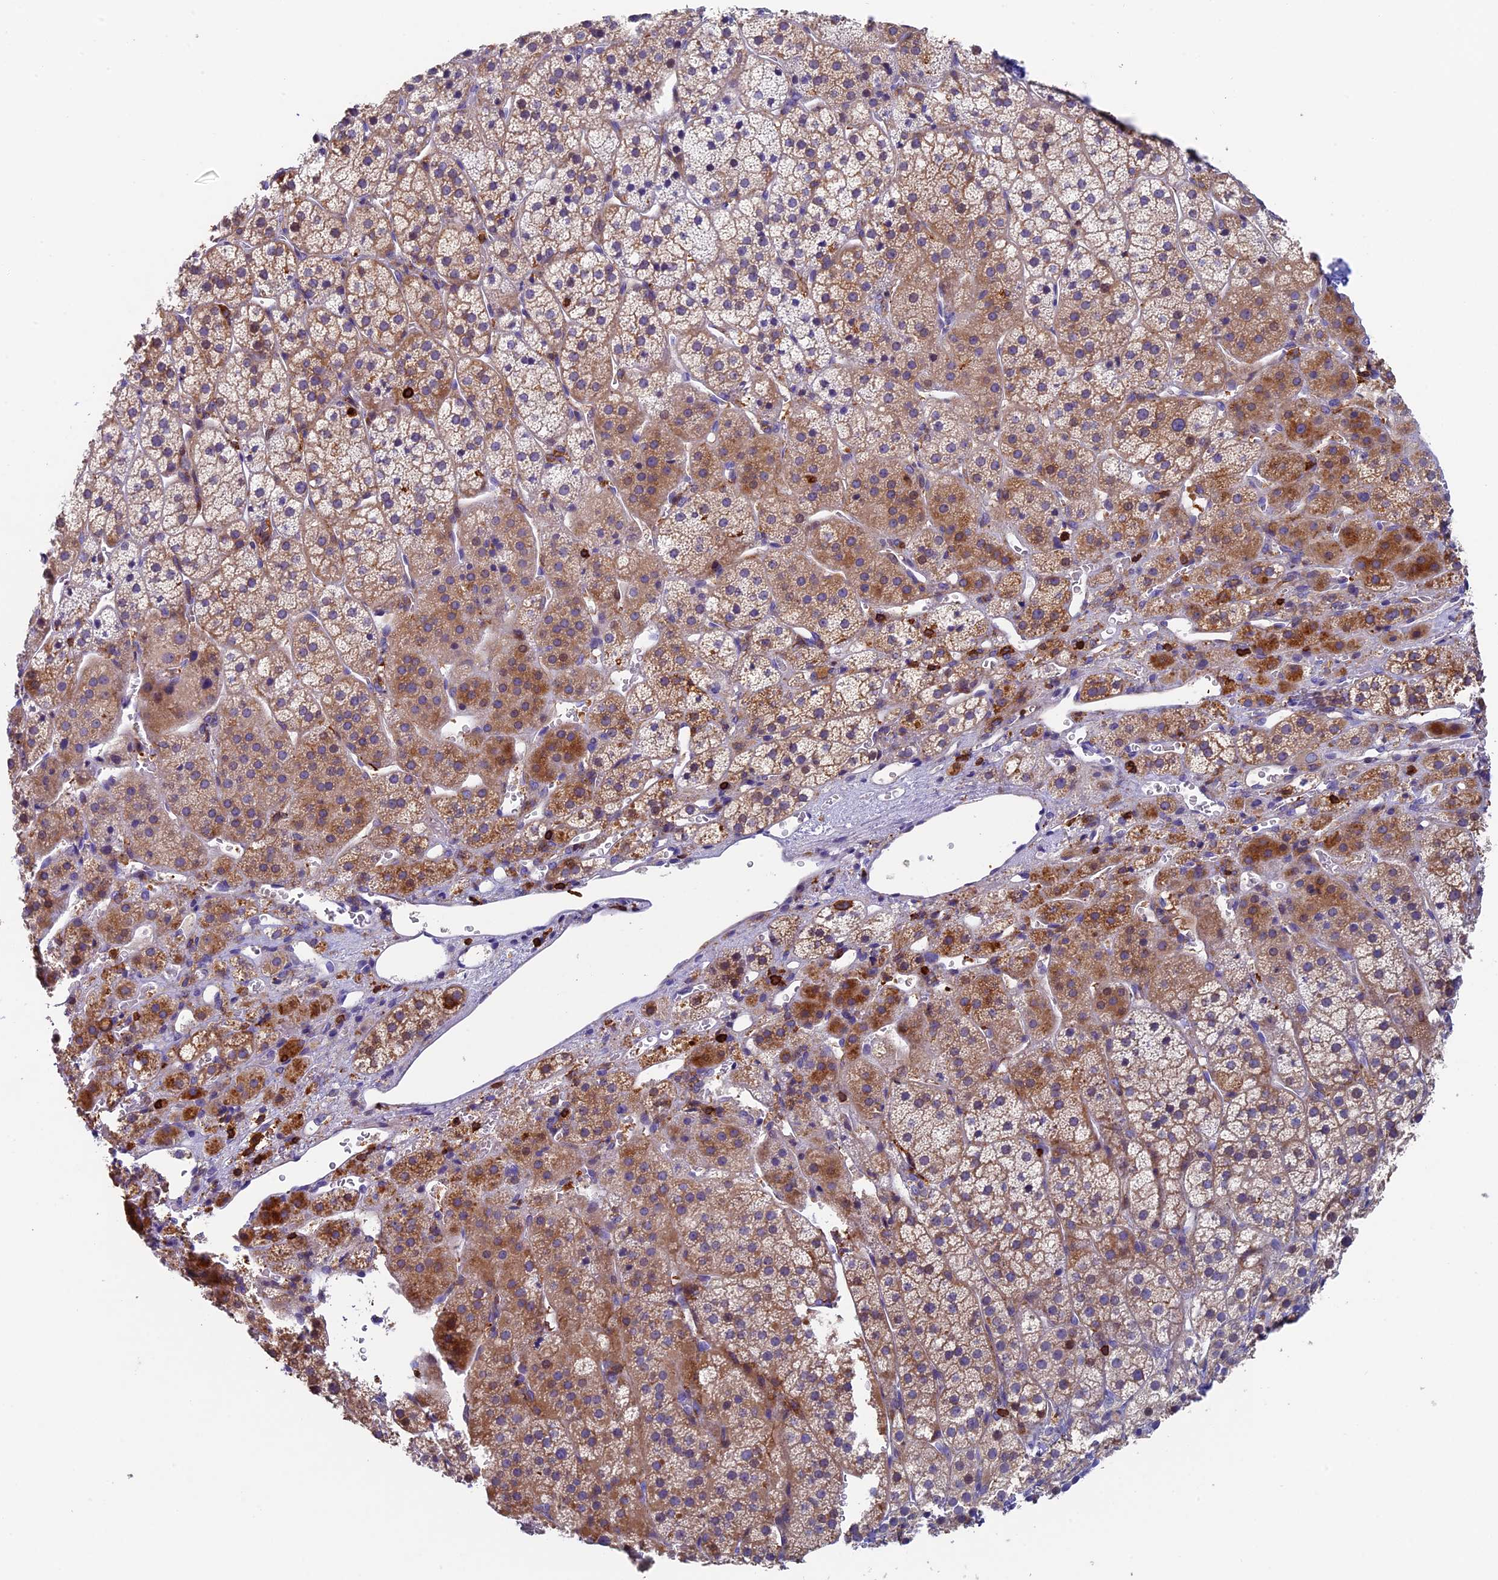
{"staining": {"intensity": "moderate", "quantity": "25%-75%", "location": "cytoplasmic/membranous"}, "tissue": "adrenal gland", "cell_type": "Glandular cells", "image_type": "normal", "snomed": [{"axis": "morphology", "description": "Normal tissue, NOS"}, {"axis": "topography", "description": "Adrenal gland"}], "caption": "DAB immunohistochemical staining of unremarkable adrenal gland exhibits moderate cytoplasmic/membranous protein staining in about 25%-75% of glandular cells.", "gene": "ADAT1", "patient": {"sex": "female", "age": 44}}